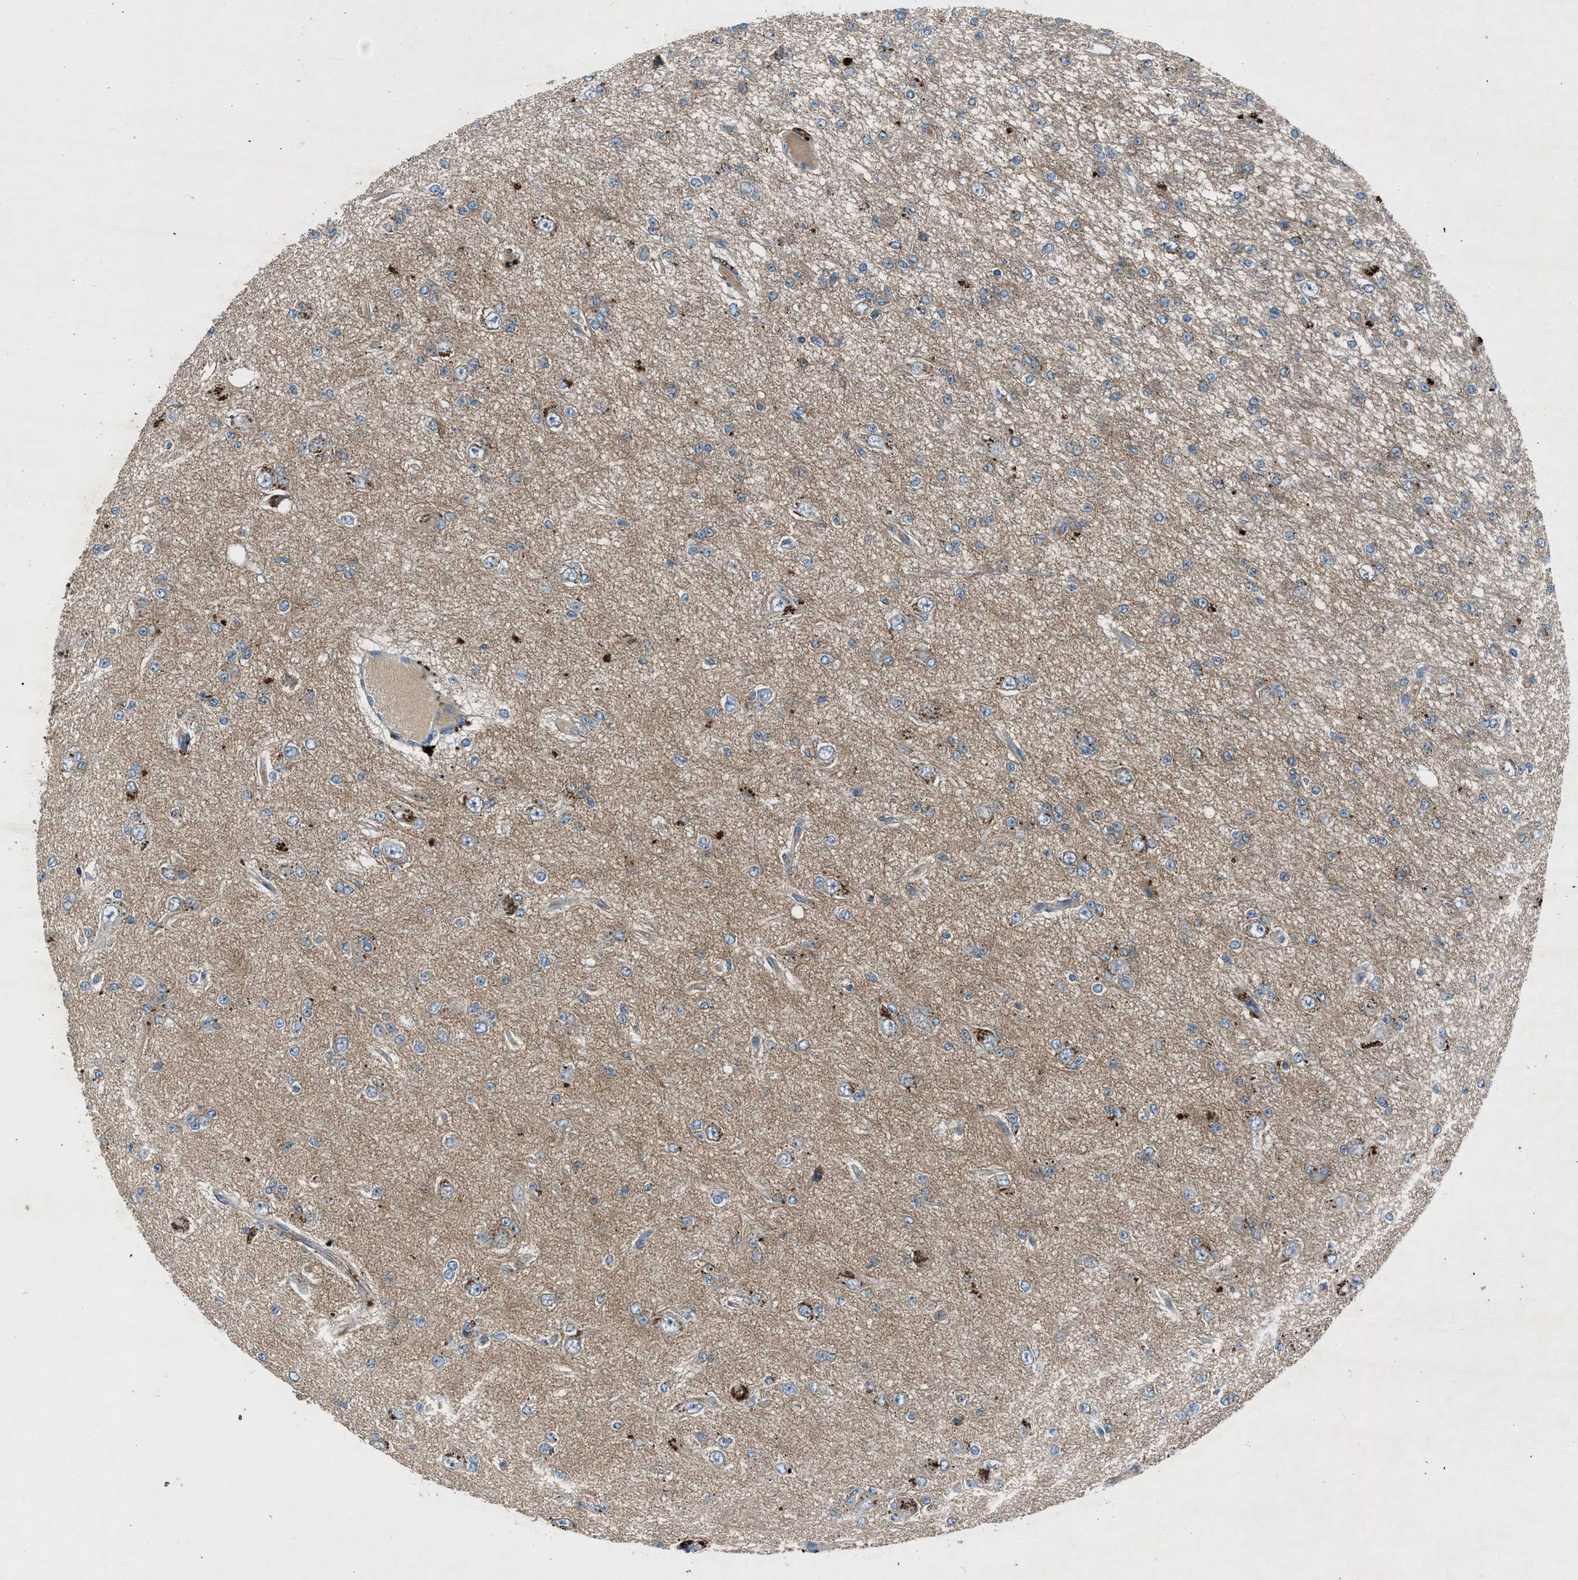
{"staining": {"intensity": "weak", "quantity": ">75%", "location": "cytoplasmic/membranous"}, "tissue": "glioma", "cell_type": "Tumor cells", "image_type": "cancer", "snomed": [{"axis": "morphology", "description": "Glioma, malignant, Low grade"}, {"axis": "topography", "description": "Brain"}], "caption": "Glioma tissue demonstrates weak cytoplasmic/membranous positivity in about >75% of tumor cells The staining was performed using DAB (3,3'-diaminobenzidine) to visualize the protein expression in brown, while the nuclei were stained in blue with hematoxylin (Magnification: 20x).", "gene": "BMP1", "patient": {"sex": "male", "age": 38}}